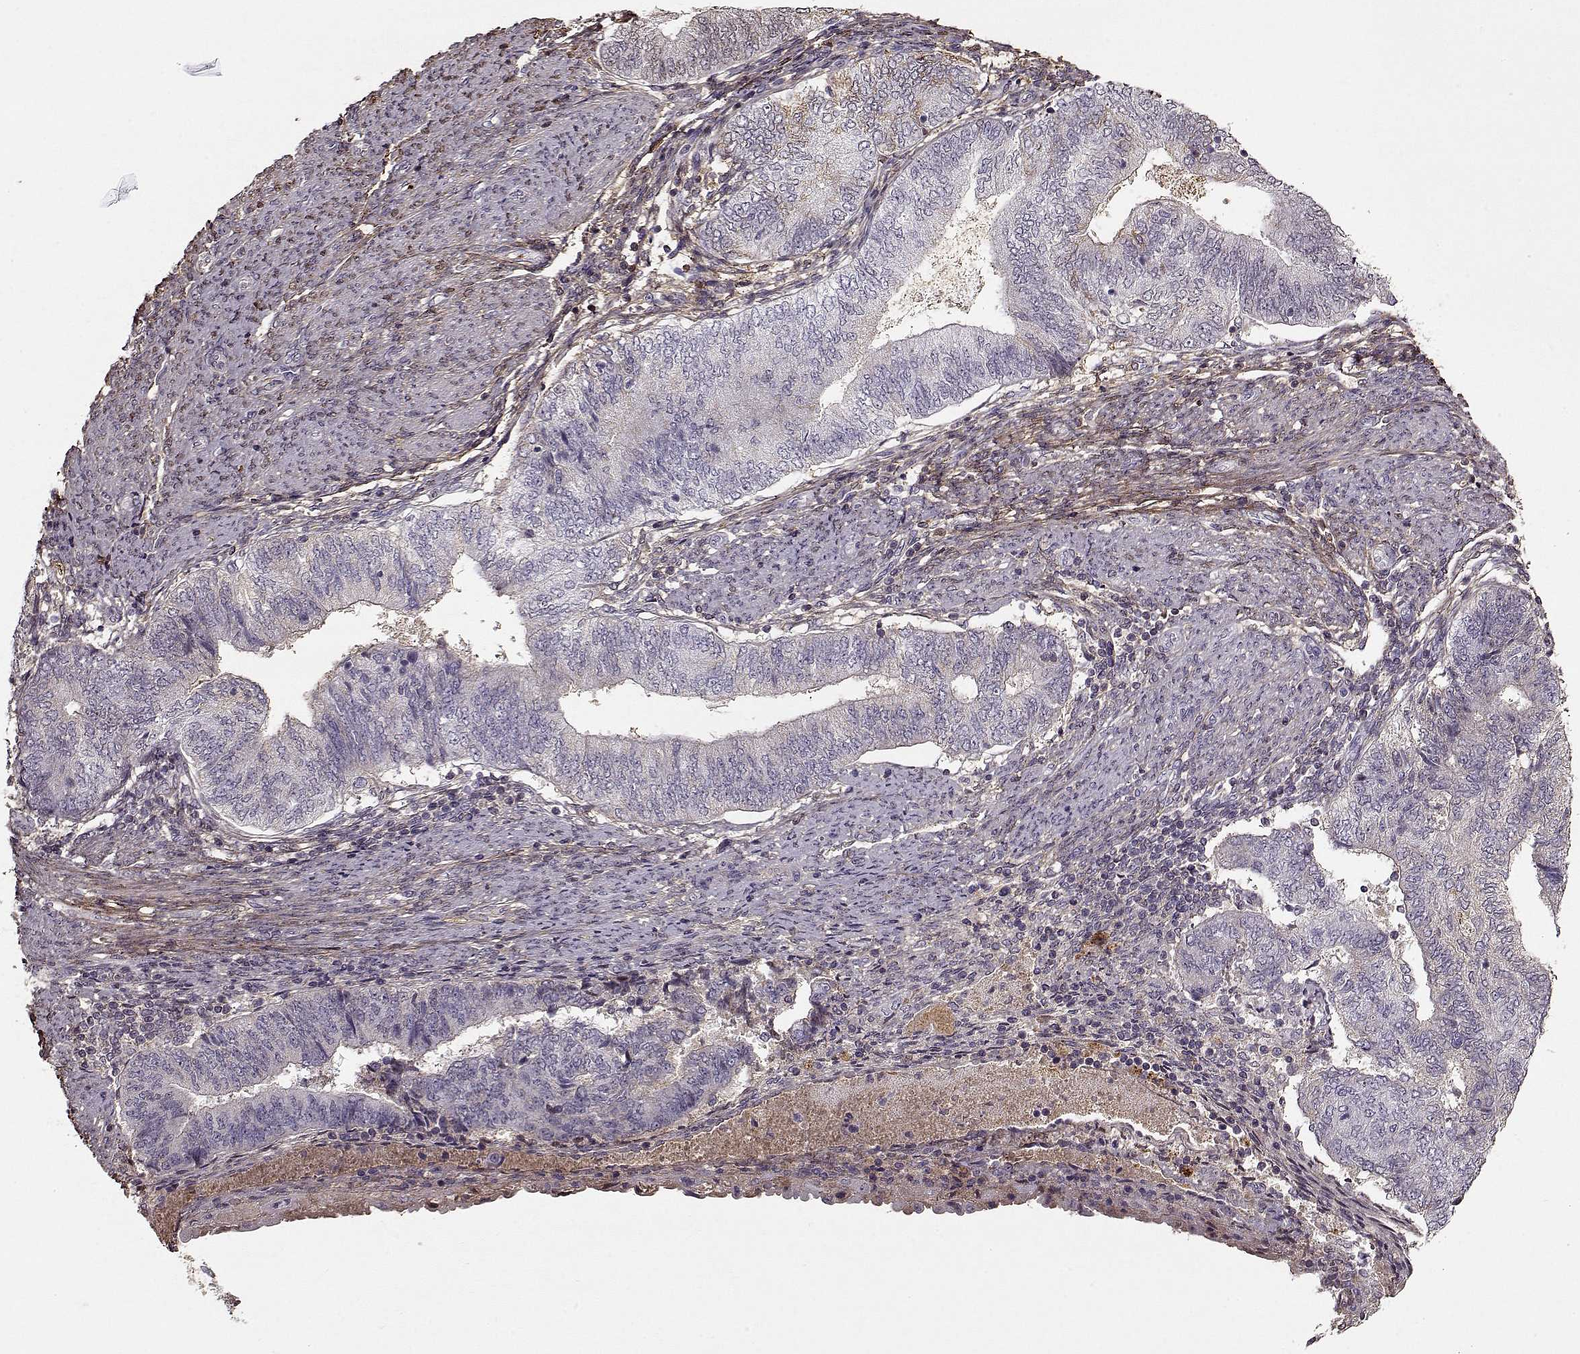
{"staining": {"intensity": "moderate", "quantity": "<25%", "location": "cytoplasmic/membranous"}, "tissue": "endometrial cancer", "cell_type": "Tumor cells", "image_type": "cancer", "snomed": [{"axis": "morphology", "description": "Adenocarcinoma, NOS"}, {"axis": "topography", "description": "Endometrium"}], "caption": "Protein analysis of adenocarcinoma (endometrial) tissue reveals moderate cytoplasmic/membranous positivity in approximately <25% of tumor cells.", "gene": "LUM", "patient": {"sex": "female", "age": 65}}